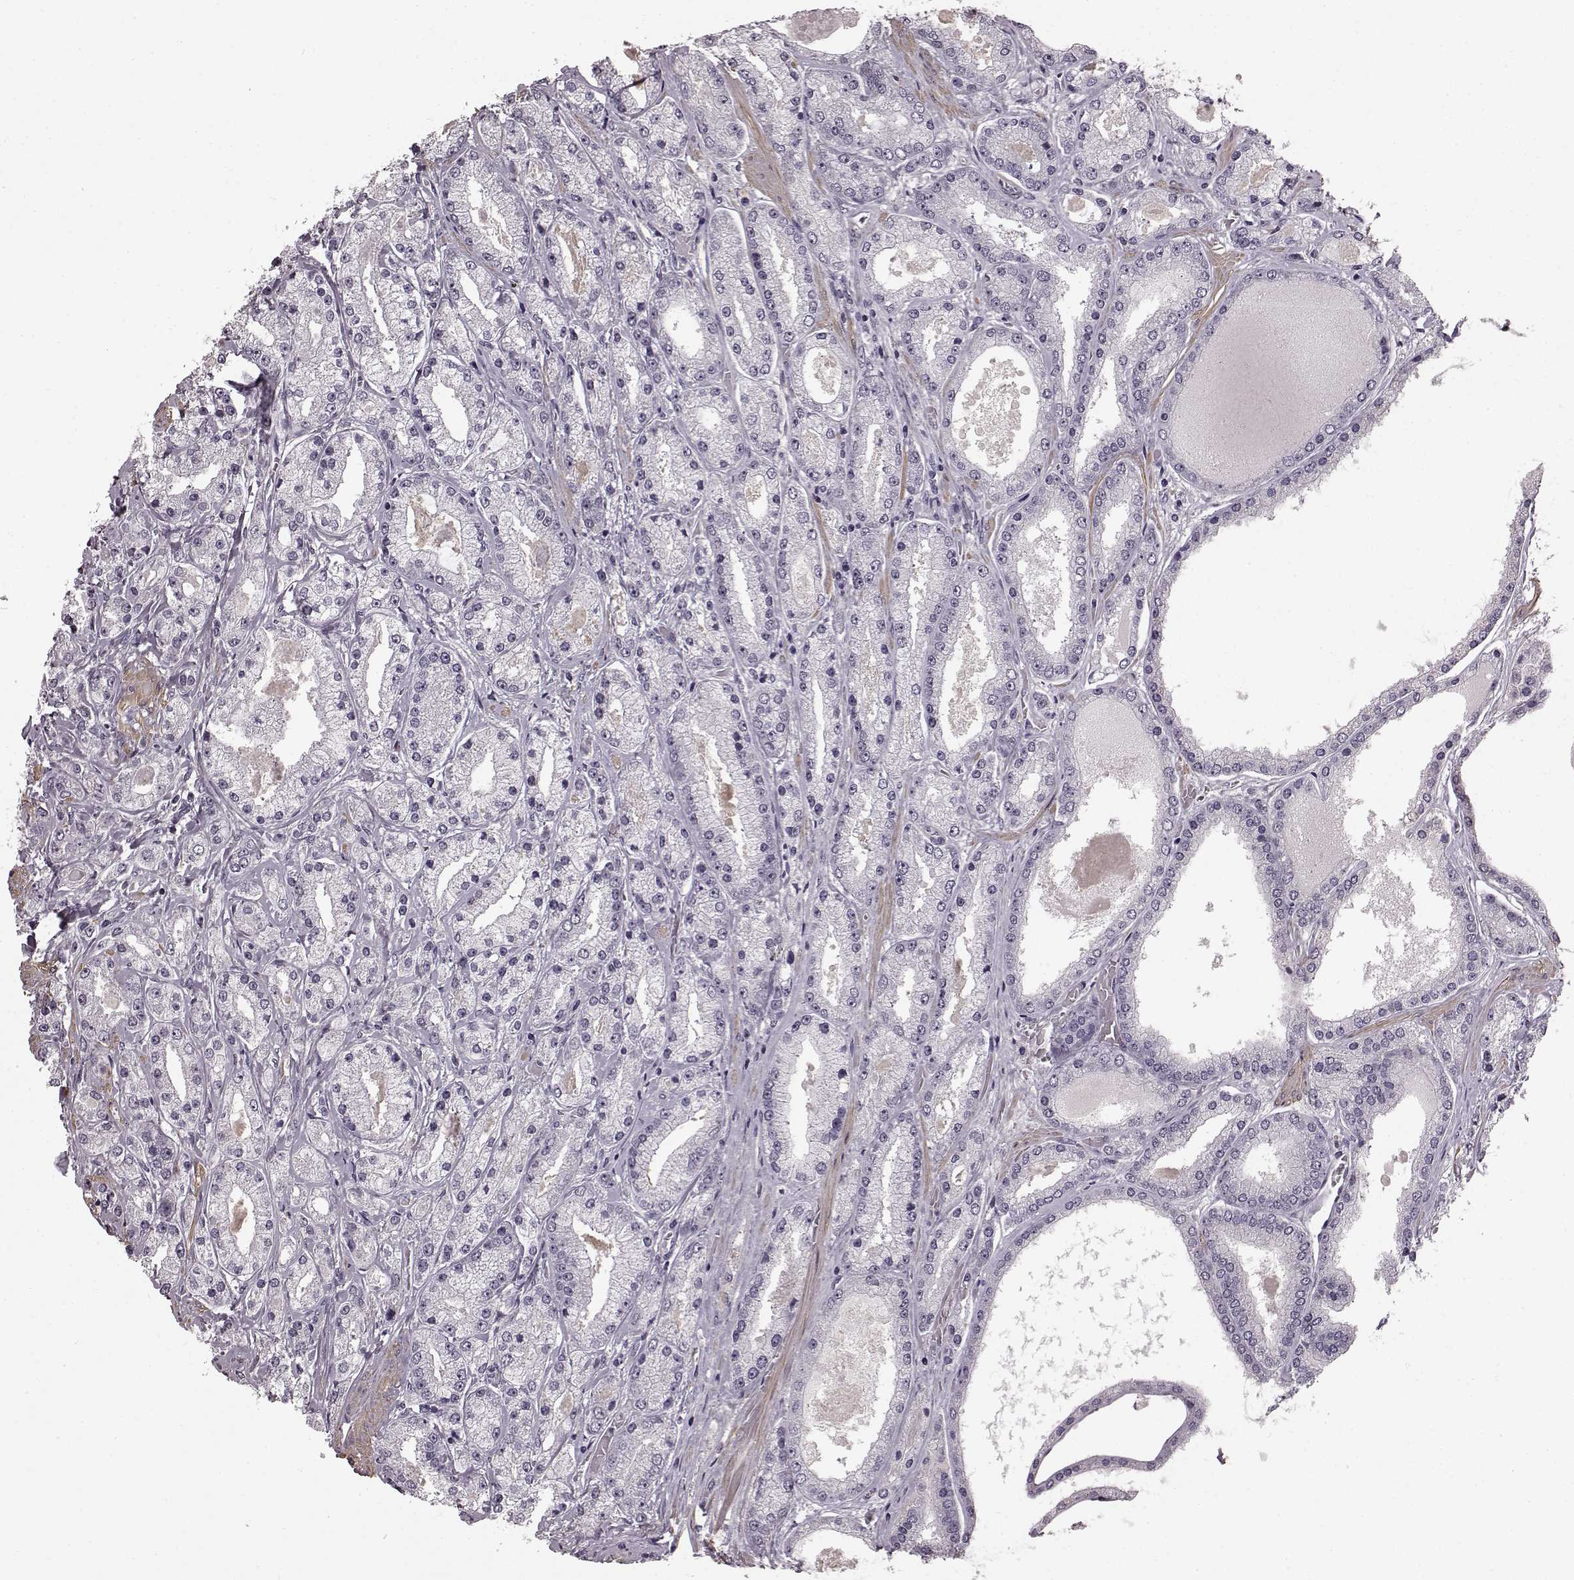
{"staining": {"intensity": "negative", "quantity": "none", "location": "none"}, "tissue": "prostate cancer", "cell_type": "Tumor cells", "image_type": "cancer", "snomed": [{"axis": "morphology", "description": "Adenocarcinoma, High grade"}, {"axis": "topography", "description": "Prostate"}], "caption": "Tumor cells are negative for protein expression in human prostate adenocarcinoma (high-grade).", "gene": "SLCO3A1", "patient": {"sex": "male", "age": 67}}